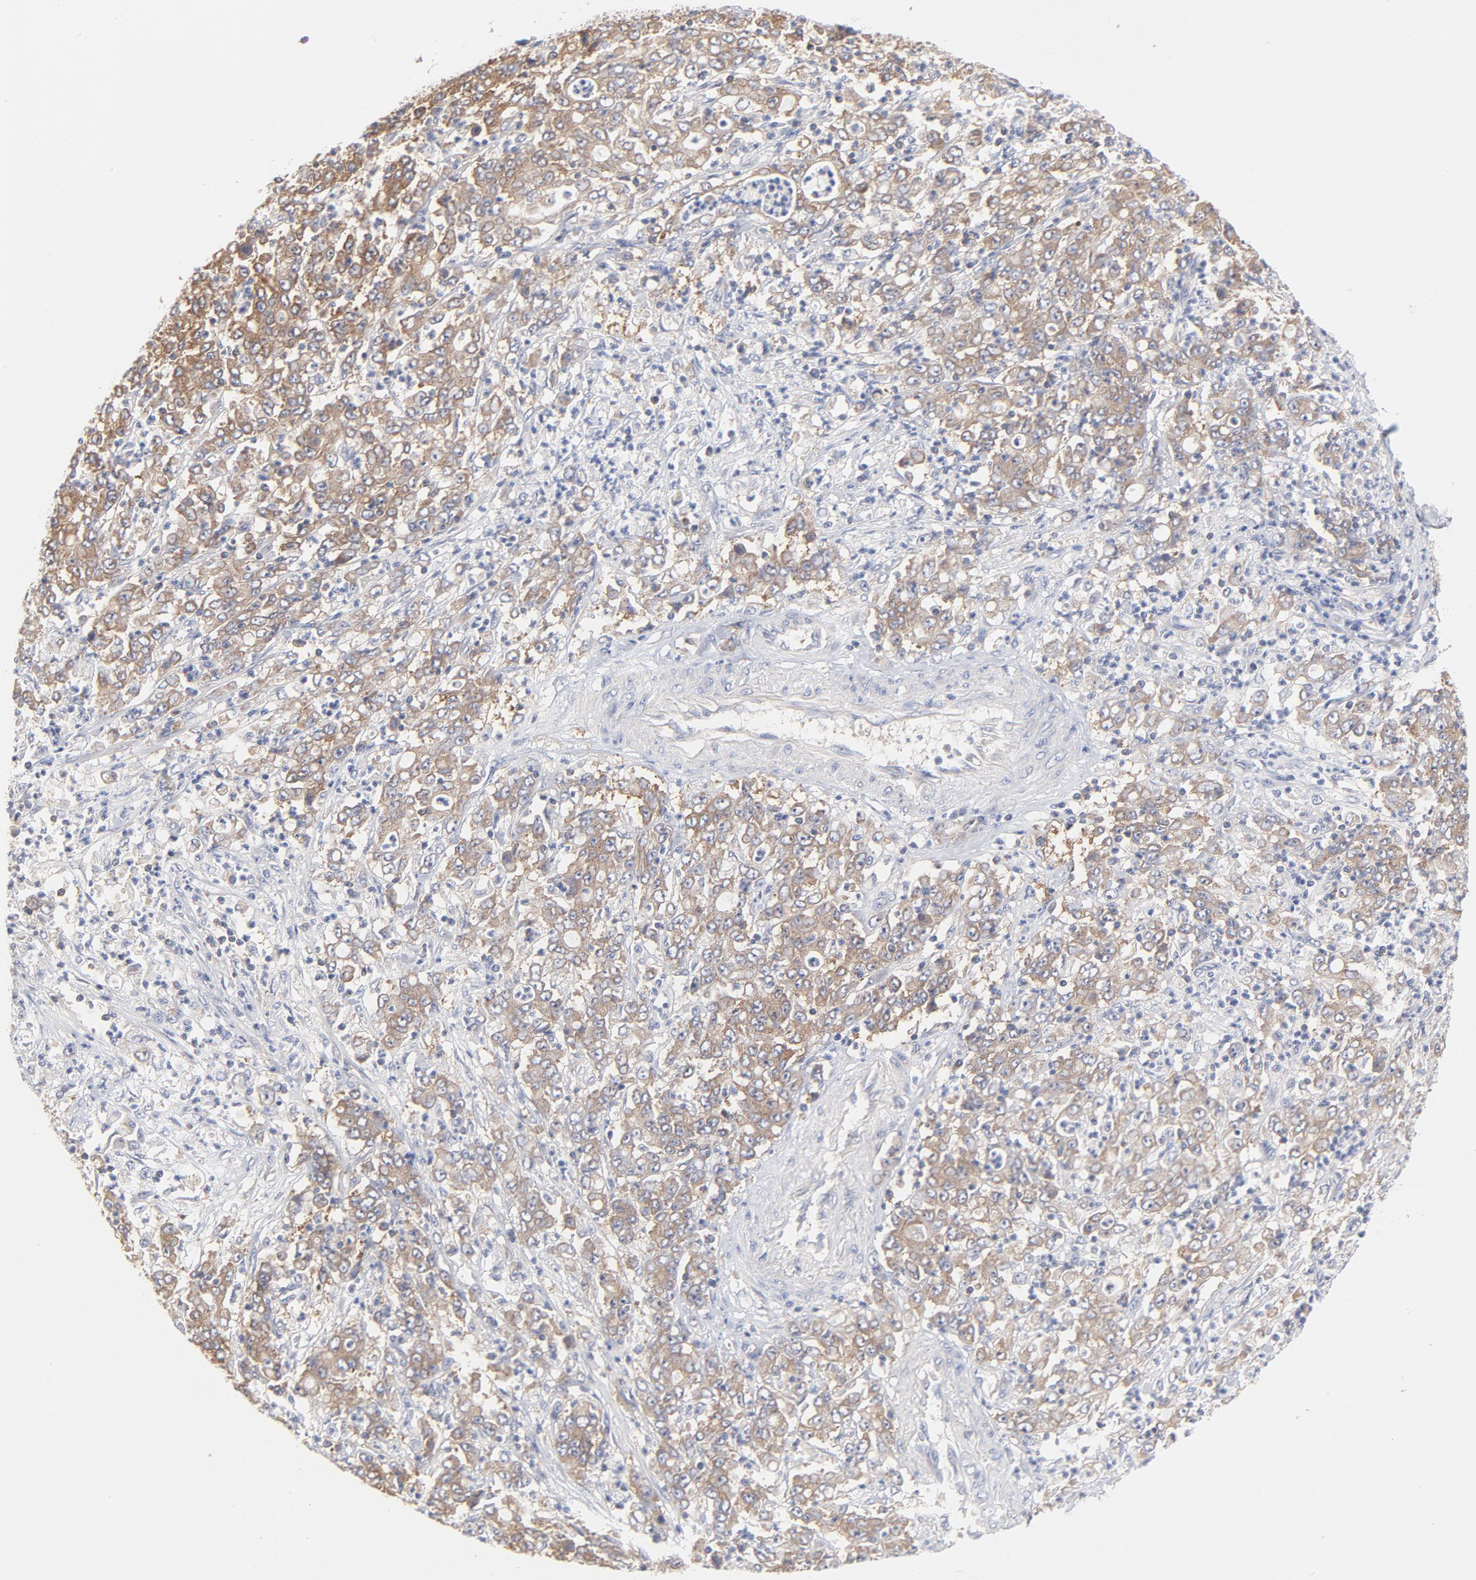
{"staining": {"intensity": "weak", "quantity": ">75%", "location": "cytoplasmic/membranous"}, "tissue": "stomach cancer", "cell_type": "Tumor cells", "image_type": "cancer", "snomed": [{"axis": "morphology", "description": "Adenocarcinoma, NOS"}, {"axis": "topography", "description": "Stomach, lower"}], "caption": "Tumor cells exhibit low levels of weak cytoplasmic/membranous positivity in approximately >75% of cells in human stomach cancer. (DAB = brown stain, brightfield microscopy at high magnification).", "gene": "SETD3", "patient": {"sex": "female", "age": 71}}